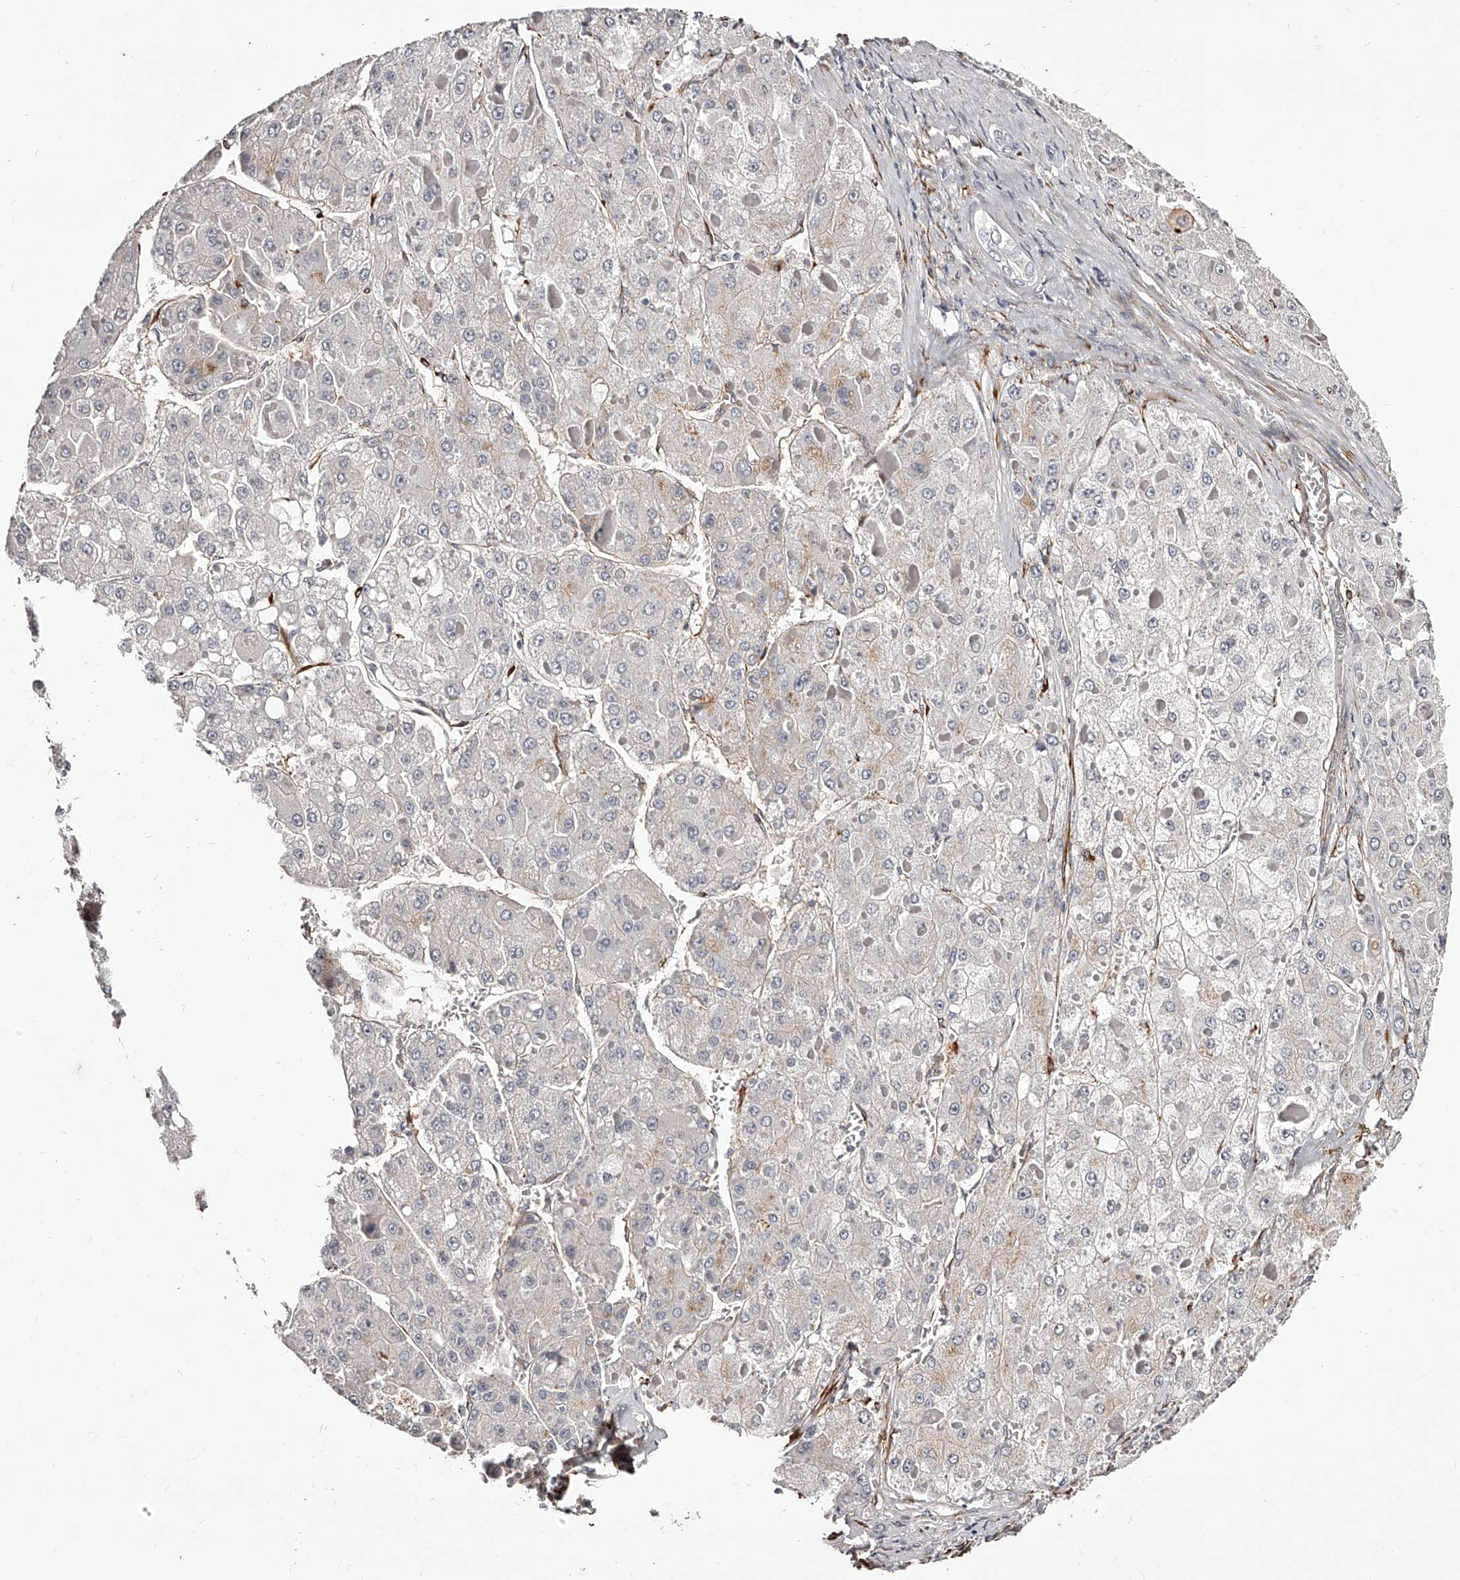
{"staining": {"intensity": "negative", "quantity": "none", "location": "none"}, "tissue": "liver cancer", "cell_type": "Tumor cells", "image_type": "cancer", "snomed": [{"axis": "morphology", "description": "Carcinoma, Hepatocellular, NOS"}, {"axis": "topography", "description": "Liver"}], "caption": "The image demonstrates no significant positivity in tumor cells of liver cancer. (Stains: DAB immunohistochemistry (IHC) with hematoxylin counter stain, Microscopy: brightfield microscopy at high magnification).", "gene": "CD82", "patient": {"sex": "female", "age": 73}}